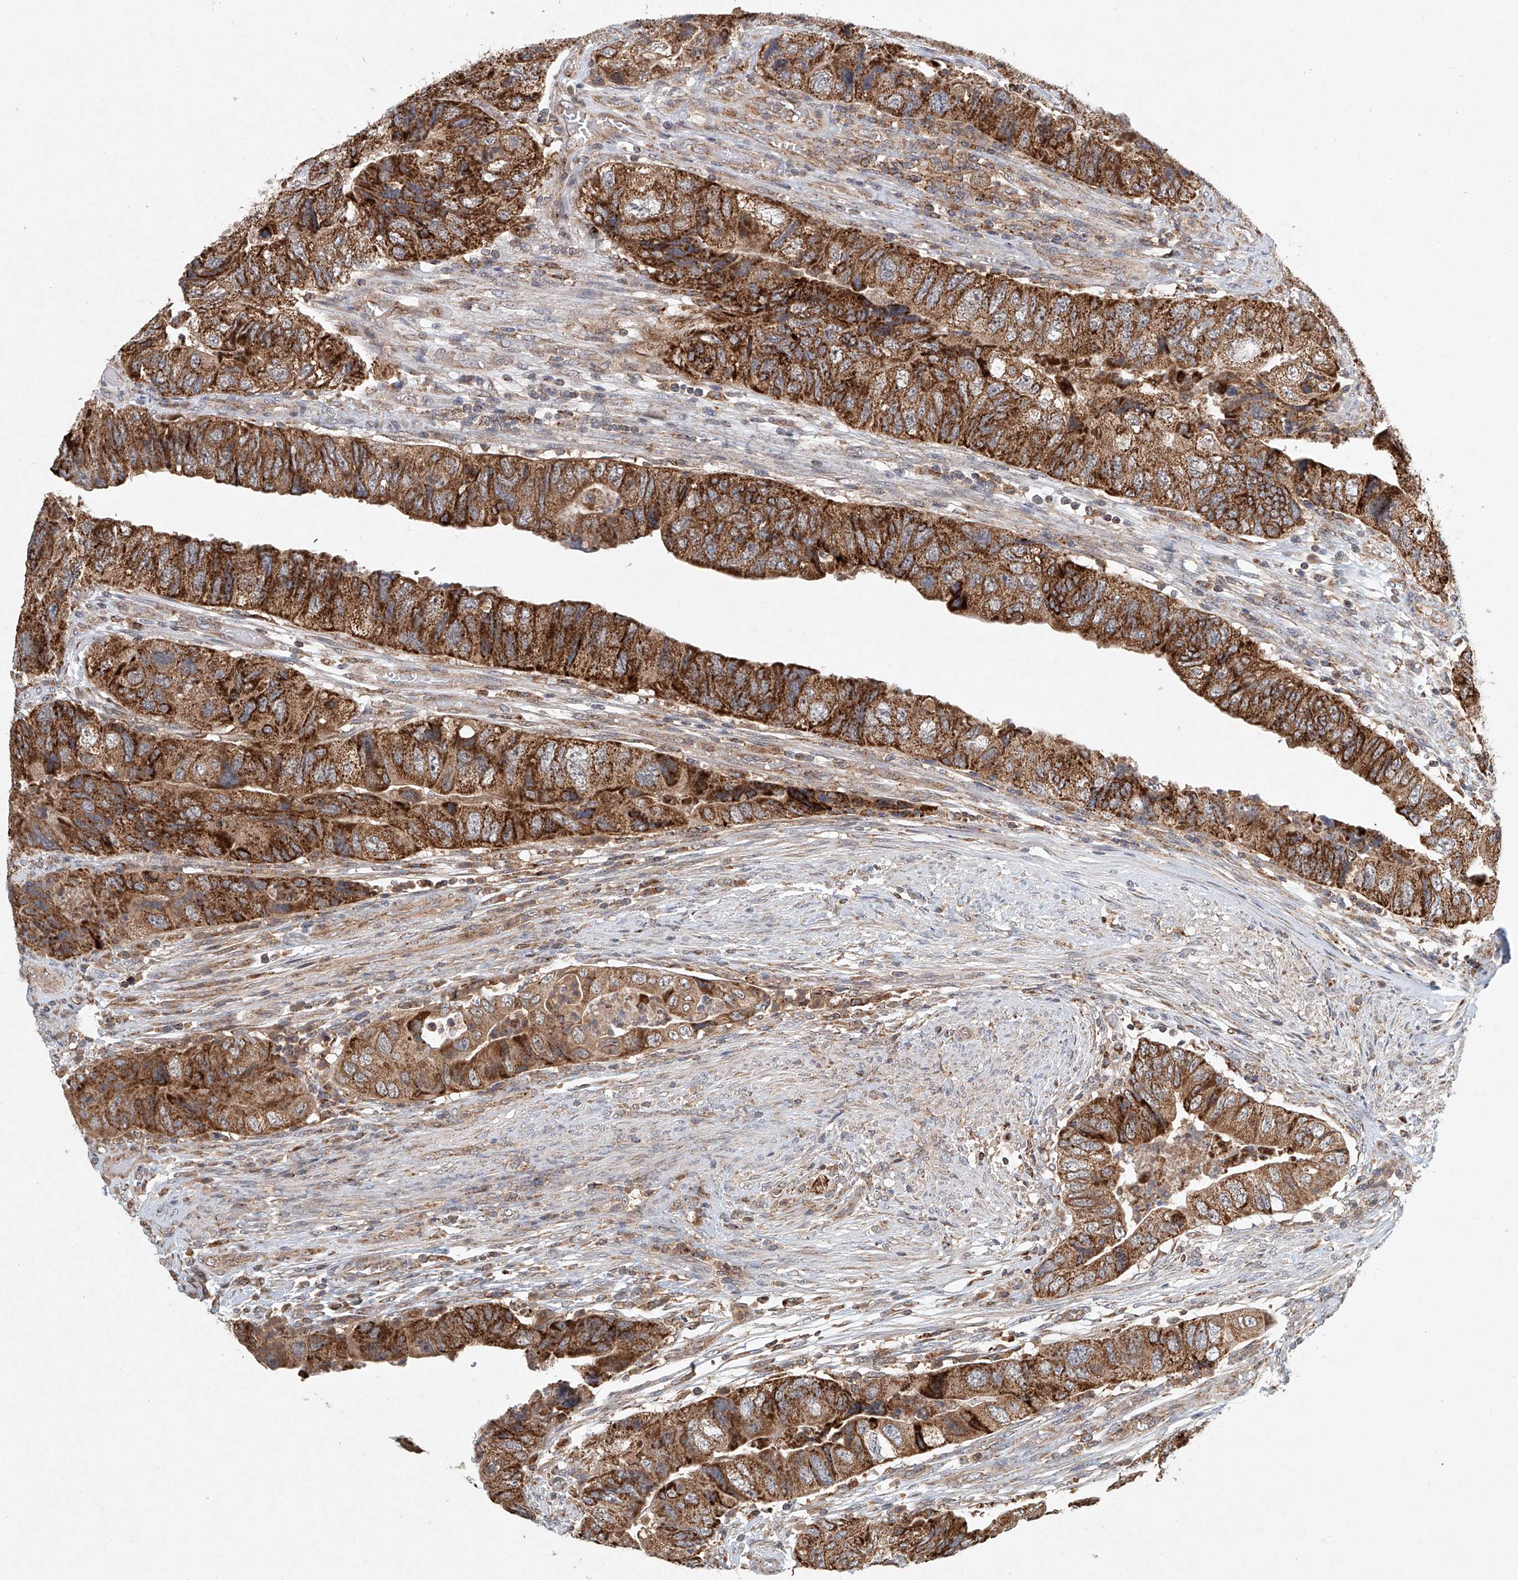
{"staining": {"intensity": "strong", "quantity": ">75%", "location": "cytoplasmic/membranous"}, "tissue": "colorectal cancer", "cell_type": "Tumor cells", "image_type": "cancer", "snomed": [{"axis": "morphology", "description": "Adenocarcinoma, NOS"}, {"axis": "topography", "description": "Rectum"}], "caption": "Brown immunohistochemical staining in colorectal cancer (adenocarcinoma) demonstrates strong cytoplasmic/membranous expression in approximately >75% of tumor cells.", "gene": "DCAF11", "patient": {"sex": "male", "age": 63}}